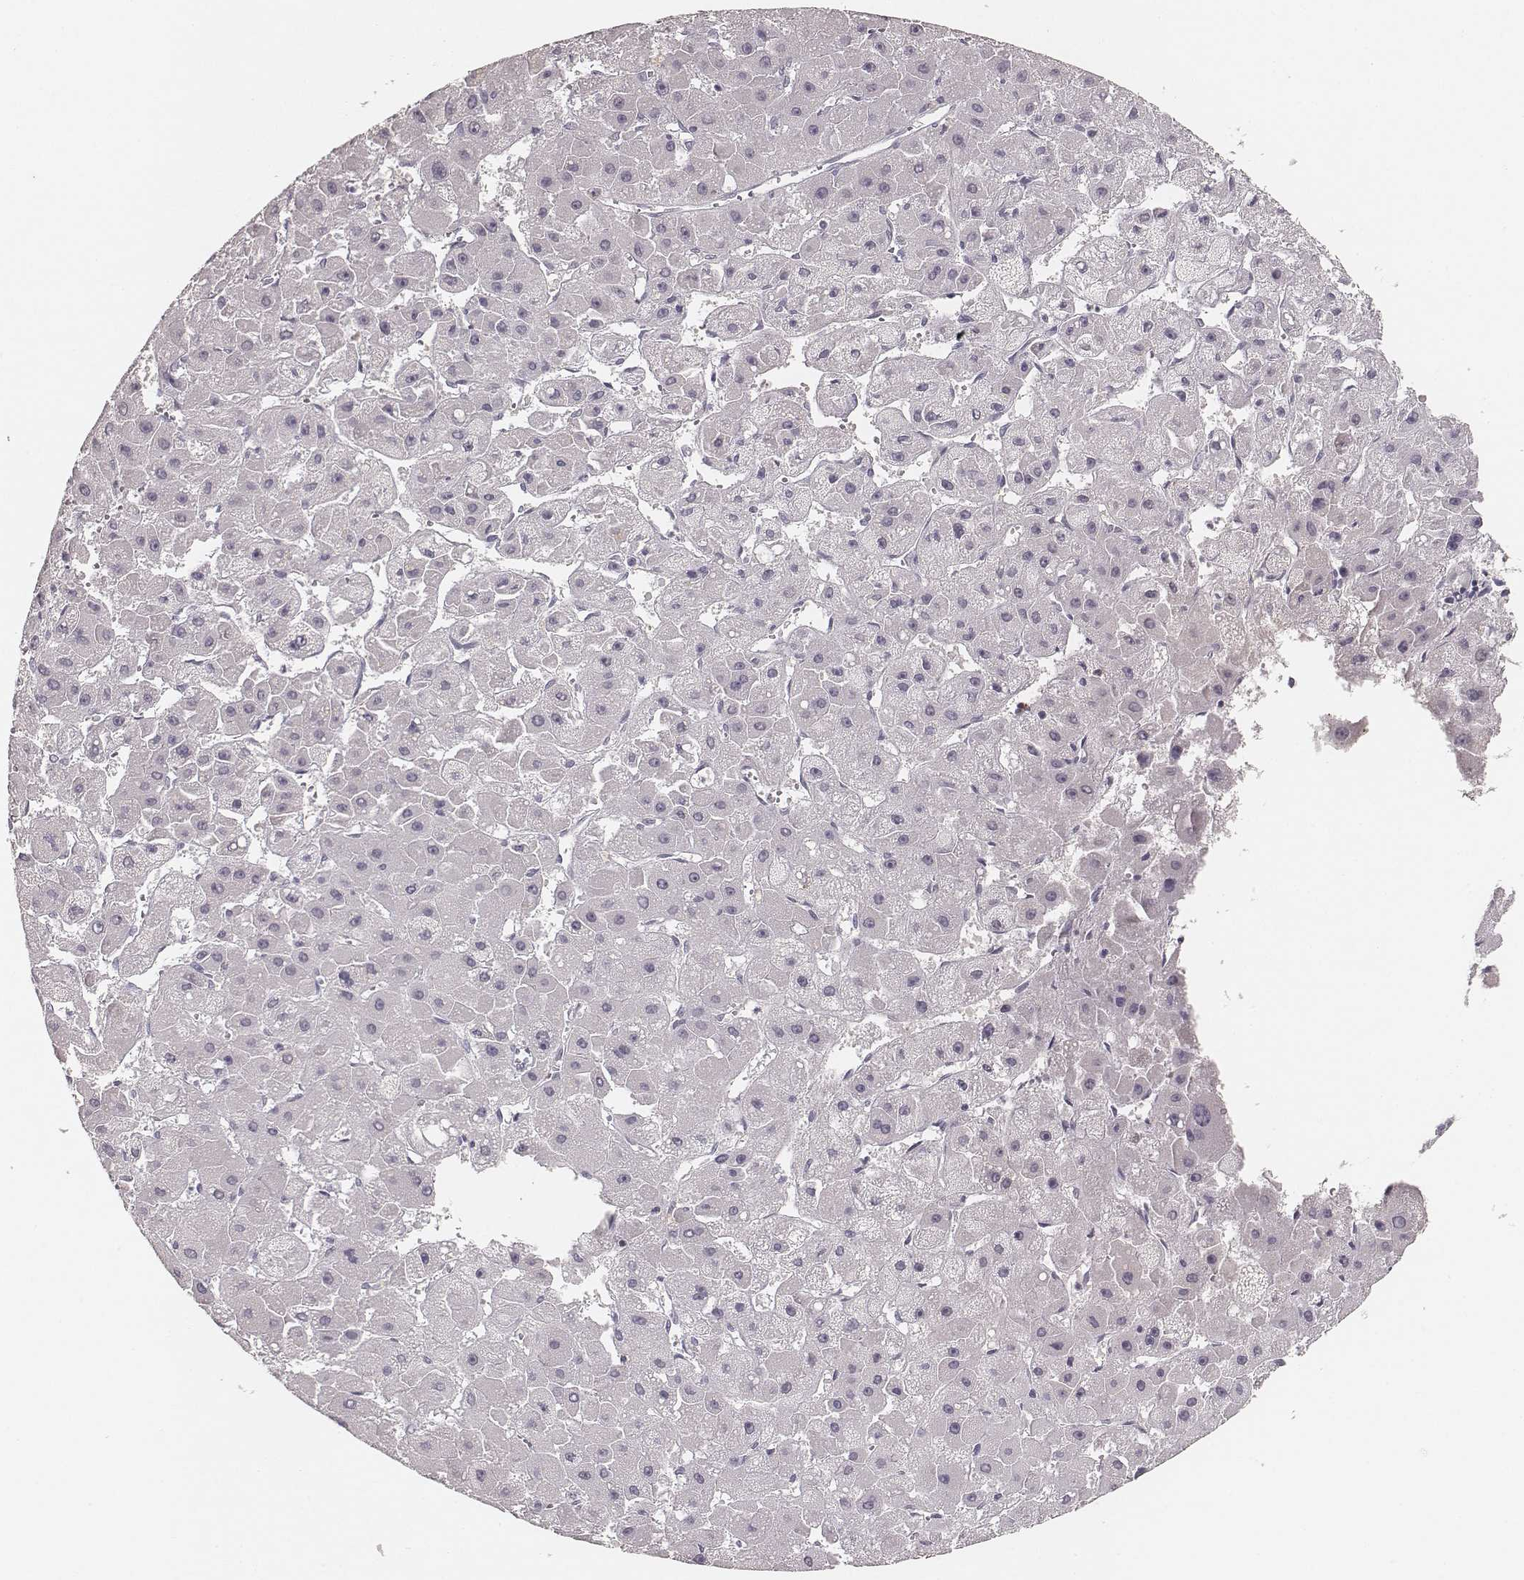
{"staining": {"intensity": "negative", "quantity": "none", "location": "none"}, "tissue": "liver cancer", "cell_type": "Tumor cells", "image_type": "cancer", "snomed": [{"axis": "morphology", "description": "Carcinoma, Hepatocellular, NOS"}, {"axis": "topography", "description": "Liver"}], "caption": "Tumor cells are negative for brown protein staining in liver cancer (hepatocellular carcinoma).", "gene": "CD8A", "patient": {"sex": "female", "age": 25}}